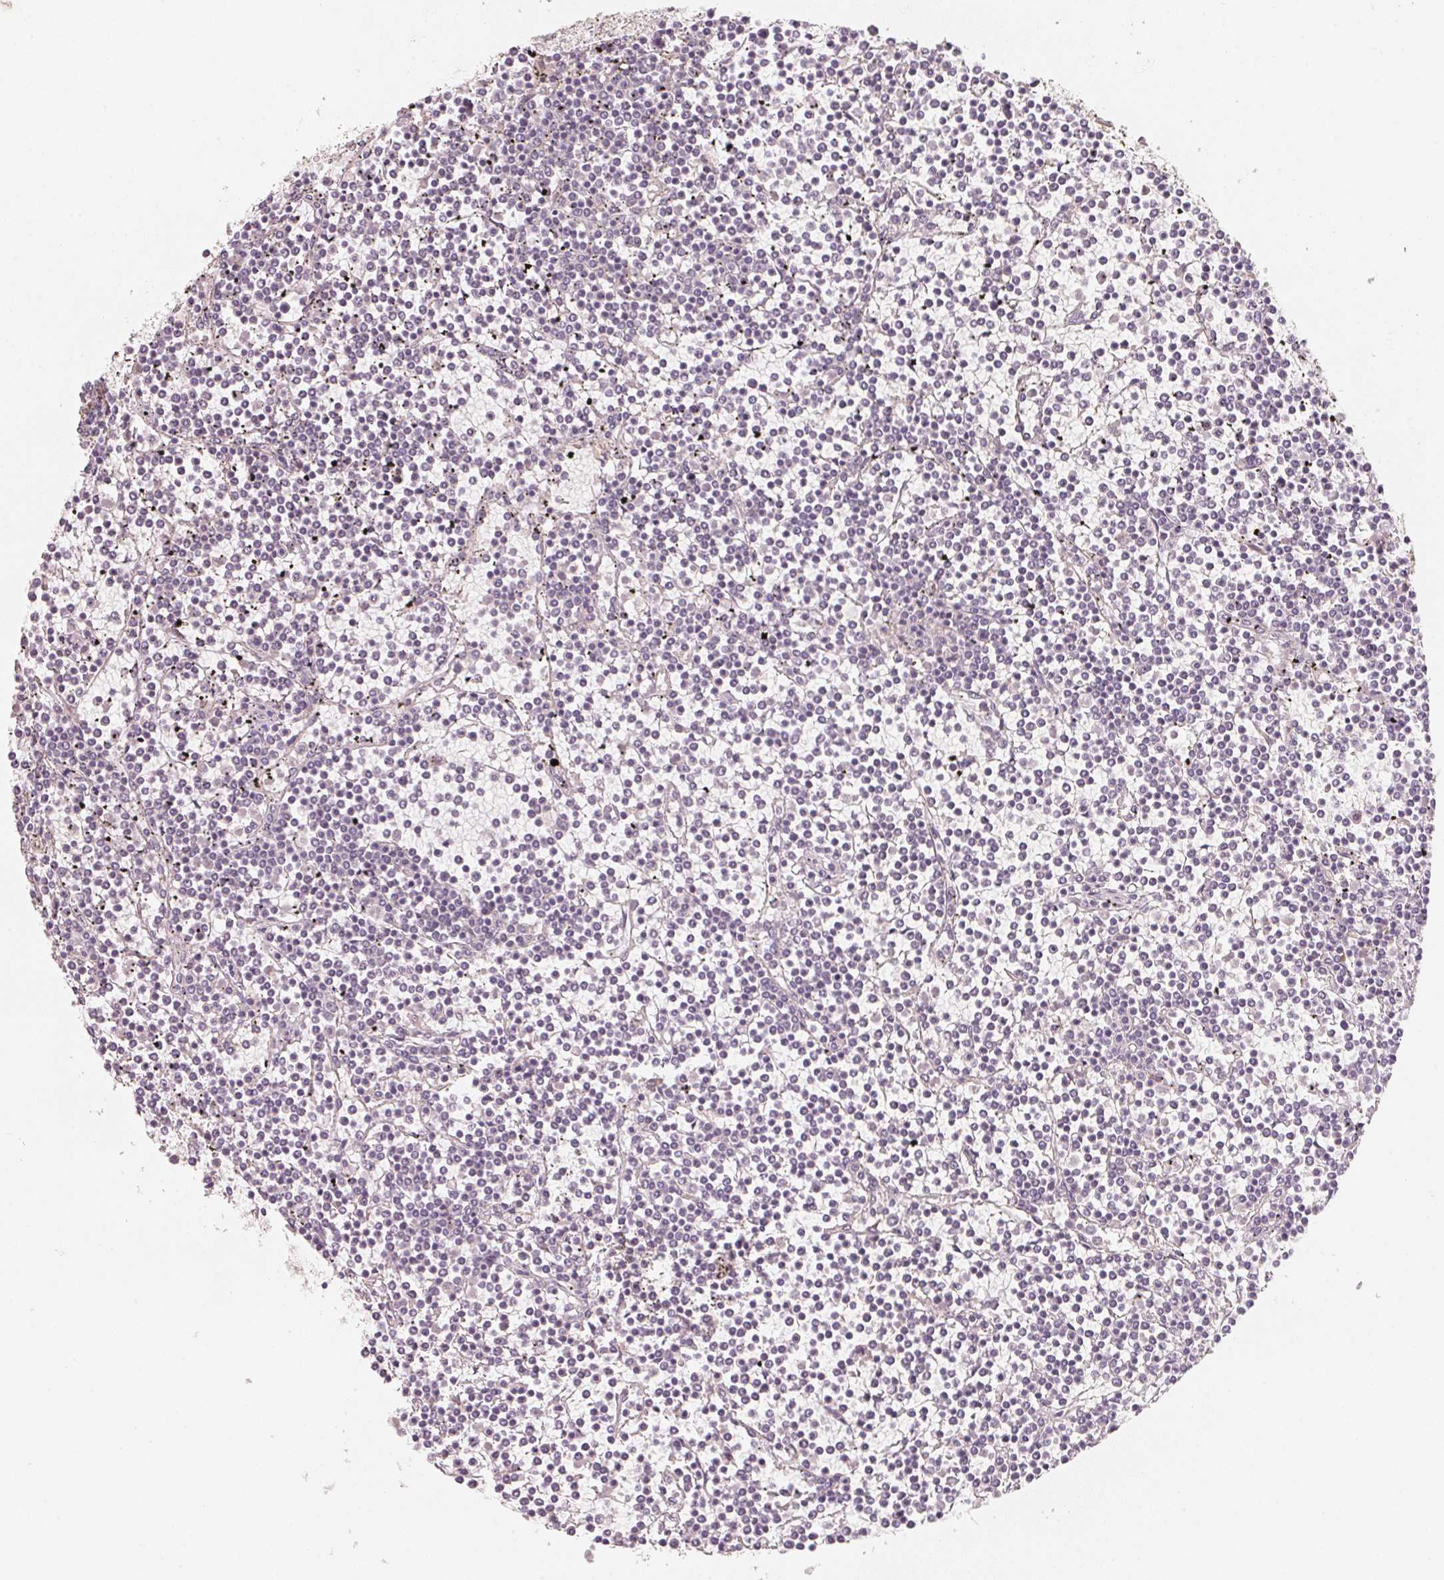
{"staining": {"intensity": "negative", "quantity": "none", "location": "none"}, "tissue": "lymphoma", "cell_type": "Tumor cells", "image_type": "cancer", "snomed": [{"axis": "morphology", "description": "Malignant lymphoma, non-Hodgkin's type, Low grade"}, {"axis": "topography", "description": "Spleen"}], "caption": "IHC of human low-grade malignant lymphoma, non-Hodgkin's type reveals no staining in tumor cells.", "gene": "TREH", "patient": {"sex": "female", "age": 19}}